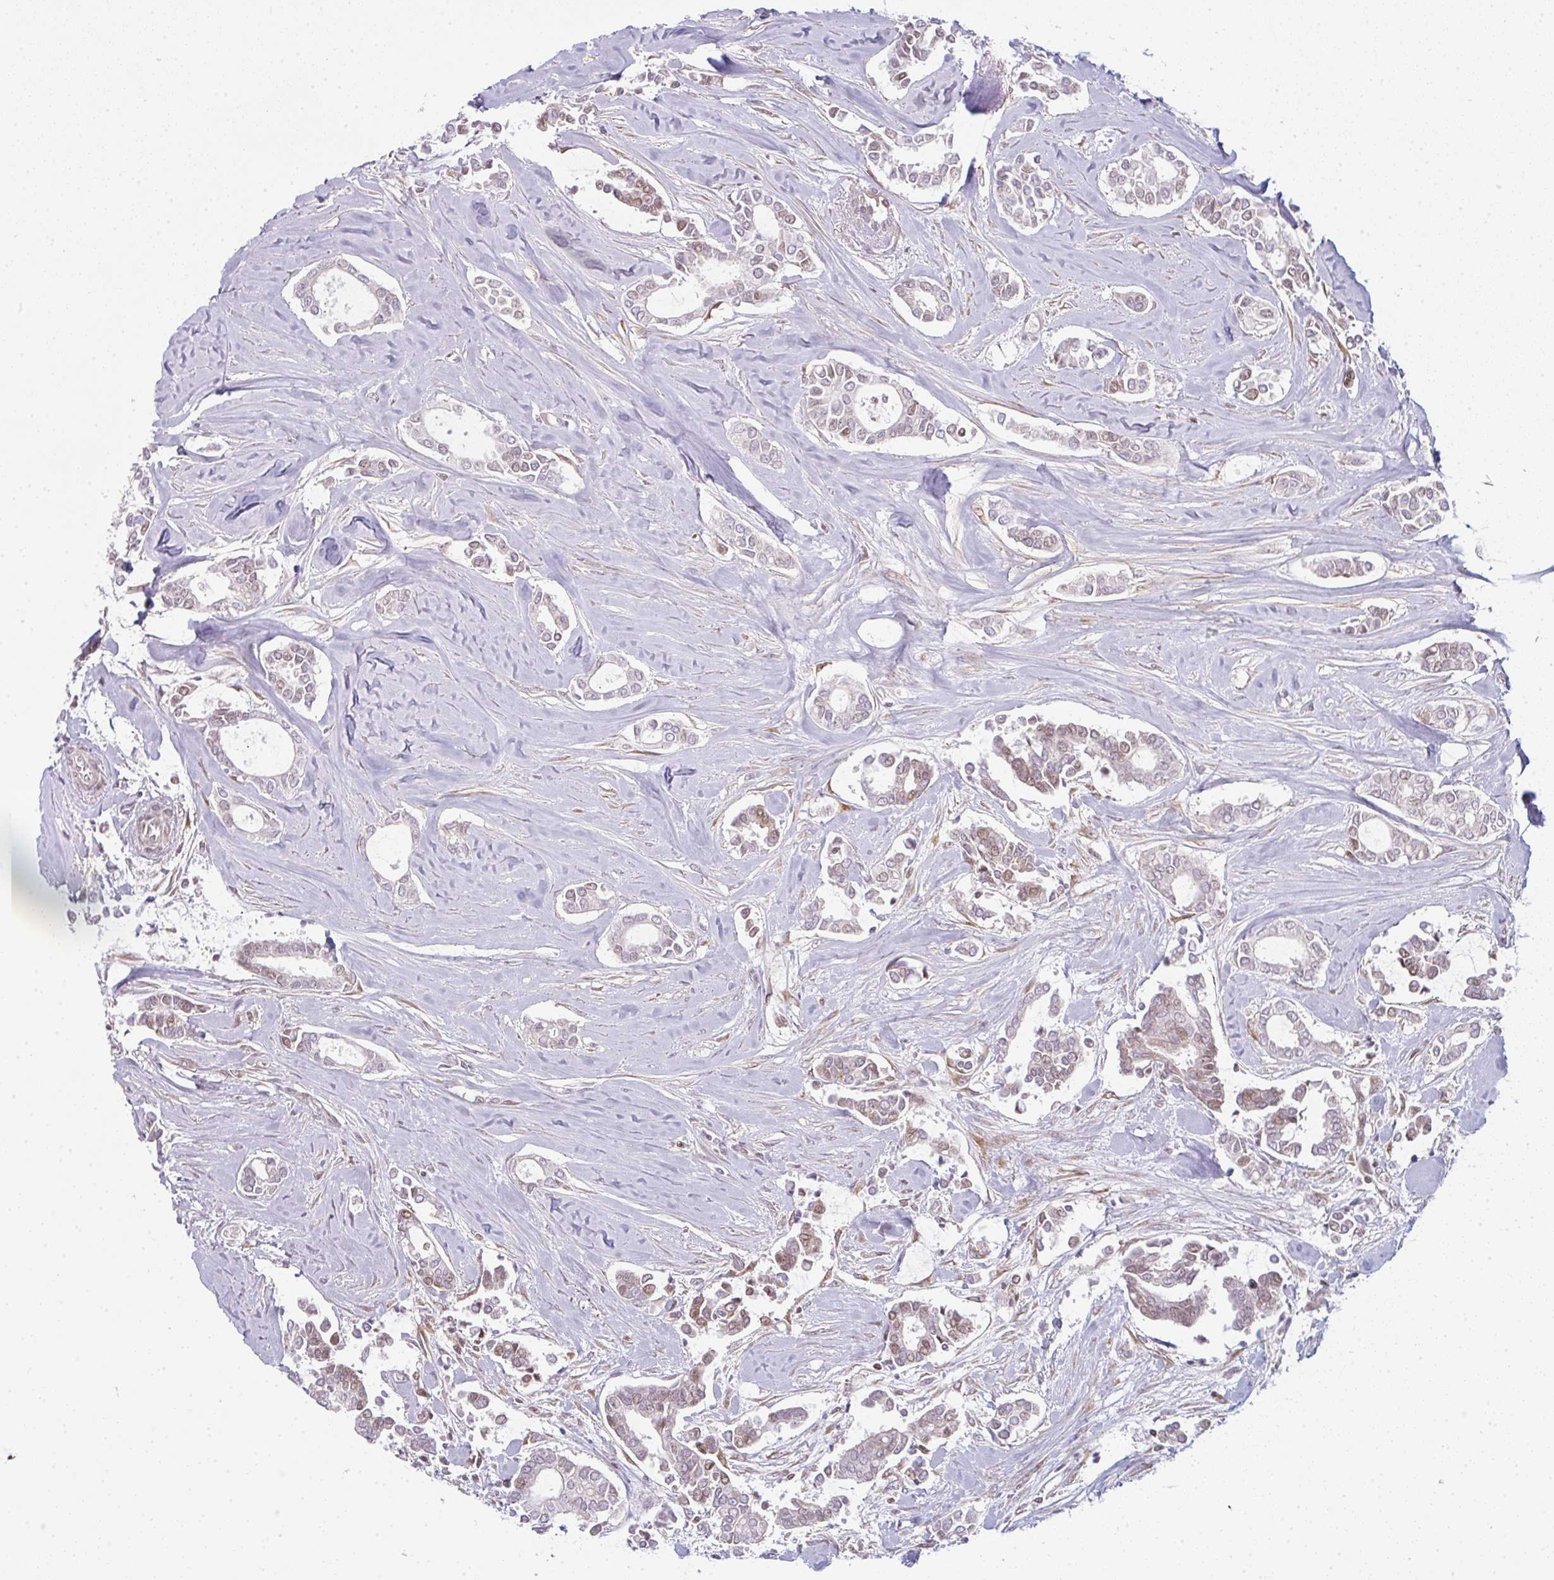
{"staining": {"intensity": "weak", "quantity": "25%-75%", "location": "cytoplasmic/membranous,nuclear"}, "tissue": "breast cancer", "cell_type": "Tumor cells", "image_type": "cancer", "snomed": [{"axis": "morphology", "description": "Duct carcinoma"}, {"axis": "topography", "description": "Breast"}], "caption": "Protein positivity by immunohistochemistry exhibits weak cytoplasmic/membranous and nuclear expression in approximately 25%-75% of tumor cells in breast intraductal carcinoma.", "gene": "TMEM237", "patient": {"sex": "female", "age": 84}}